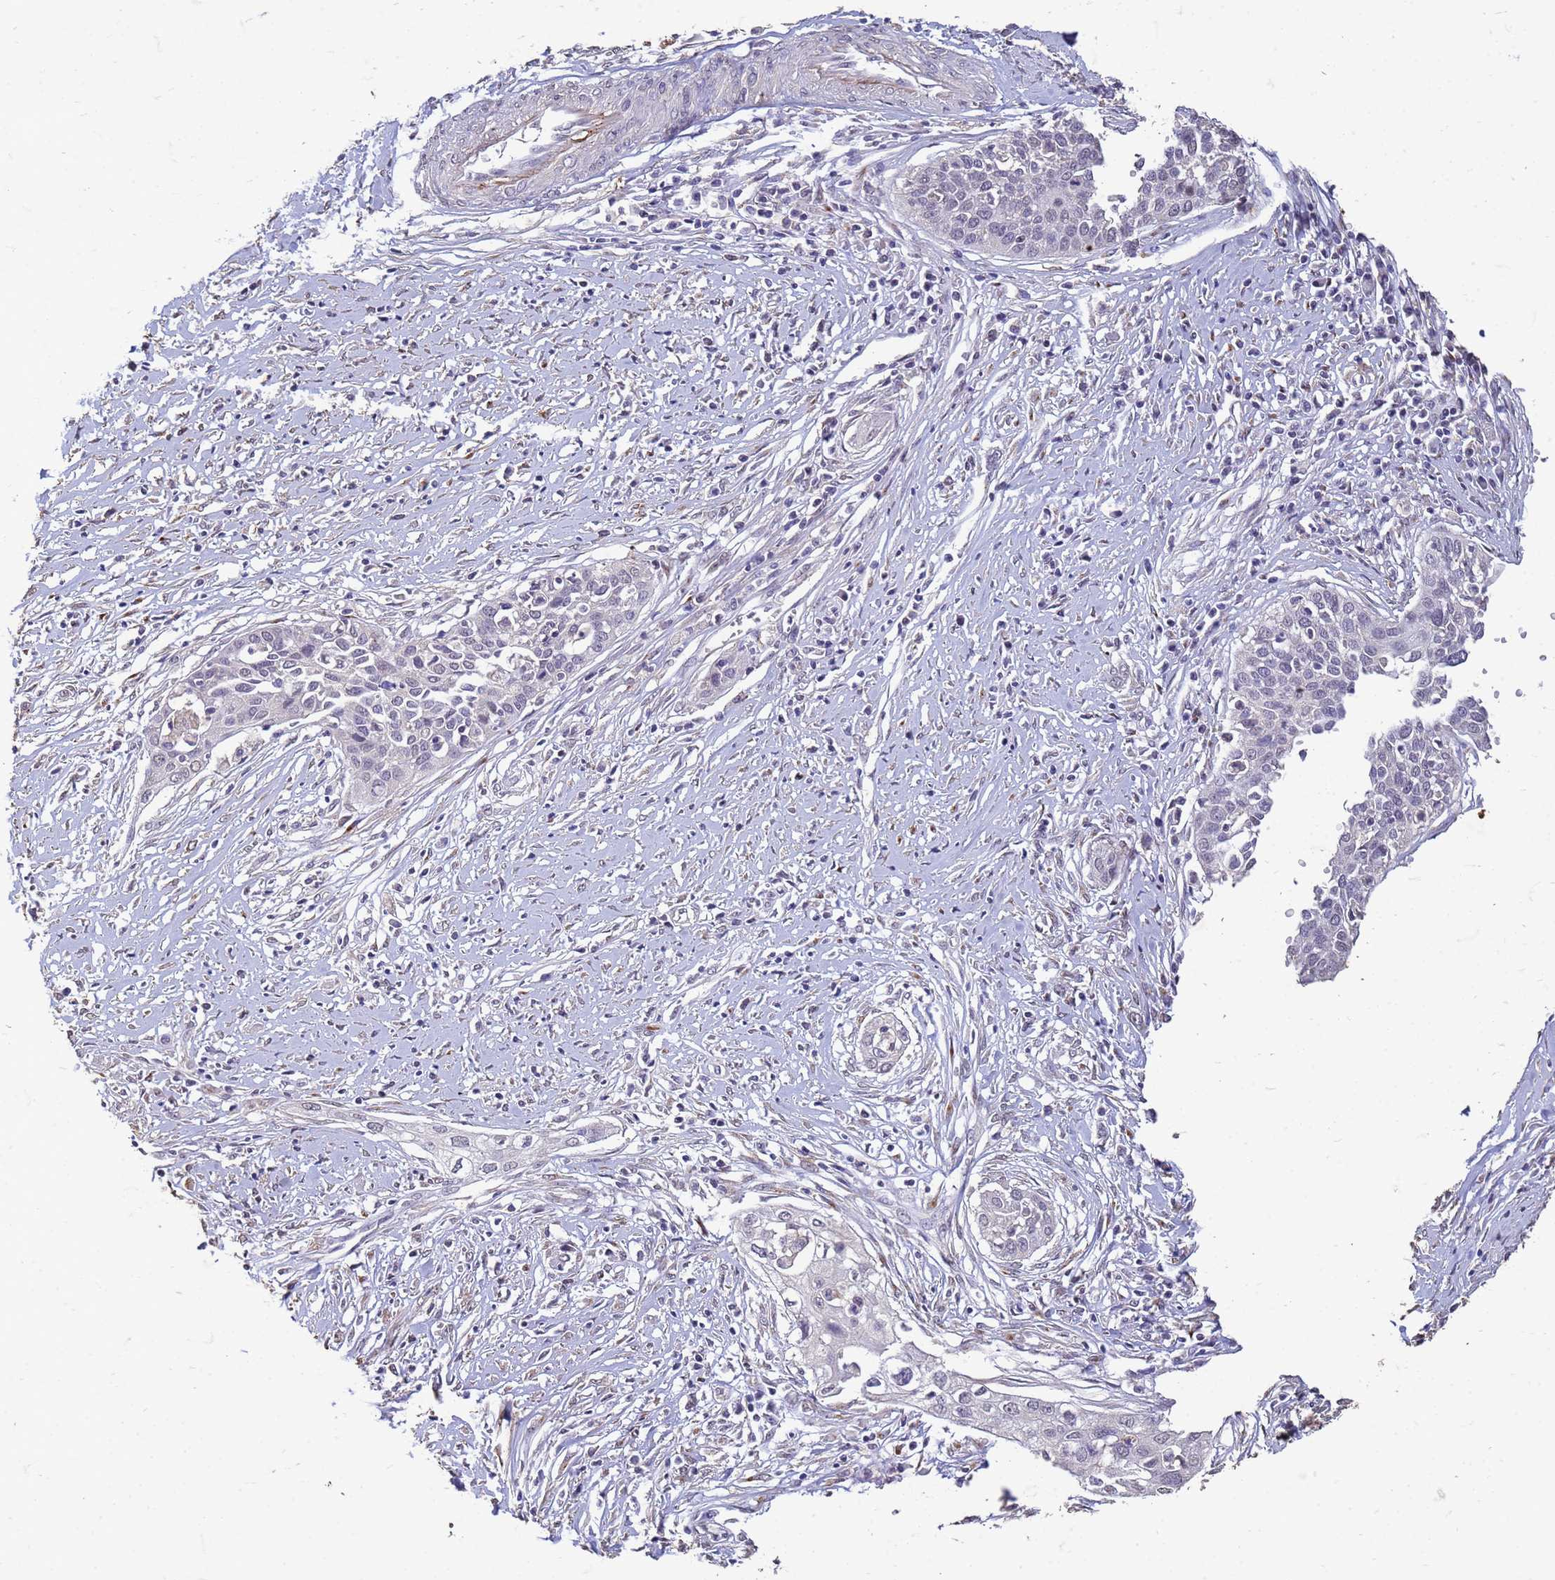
{"staining": {"intensity": "negative", "quantity": "none", "location": "none"}, "tissue": "cervical cancer", "cell_type": "Tumor cells", "image_type": "cancer", "snomed": [{"axis": "morphology", "description": "Squamous cell carcinoma, NOS"}, {"axis": "topography", "description": "Cervix"}], "caption": "DAB (3,3'-diaminobenzidine) immunohistochemical staining of human cervical squamous cell carcinoma exhibits no significant positivity in tumor cells. (Brightfield microscopy of DAB (3,3'-diaminobenzidine) immunohistochemistry (IHC) at high magnification).", "gene": "SLC25A15", "patient": {"sex": "female", "age": 34}}